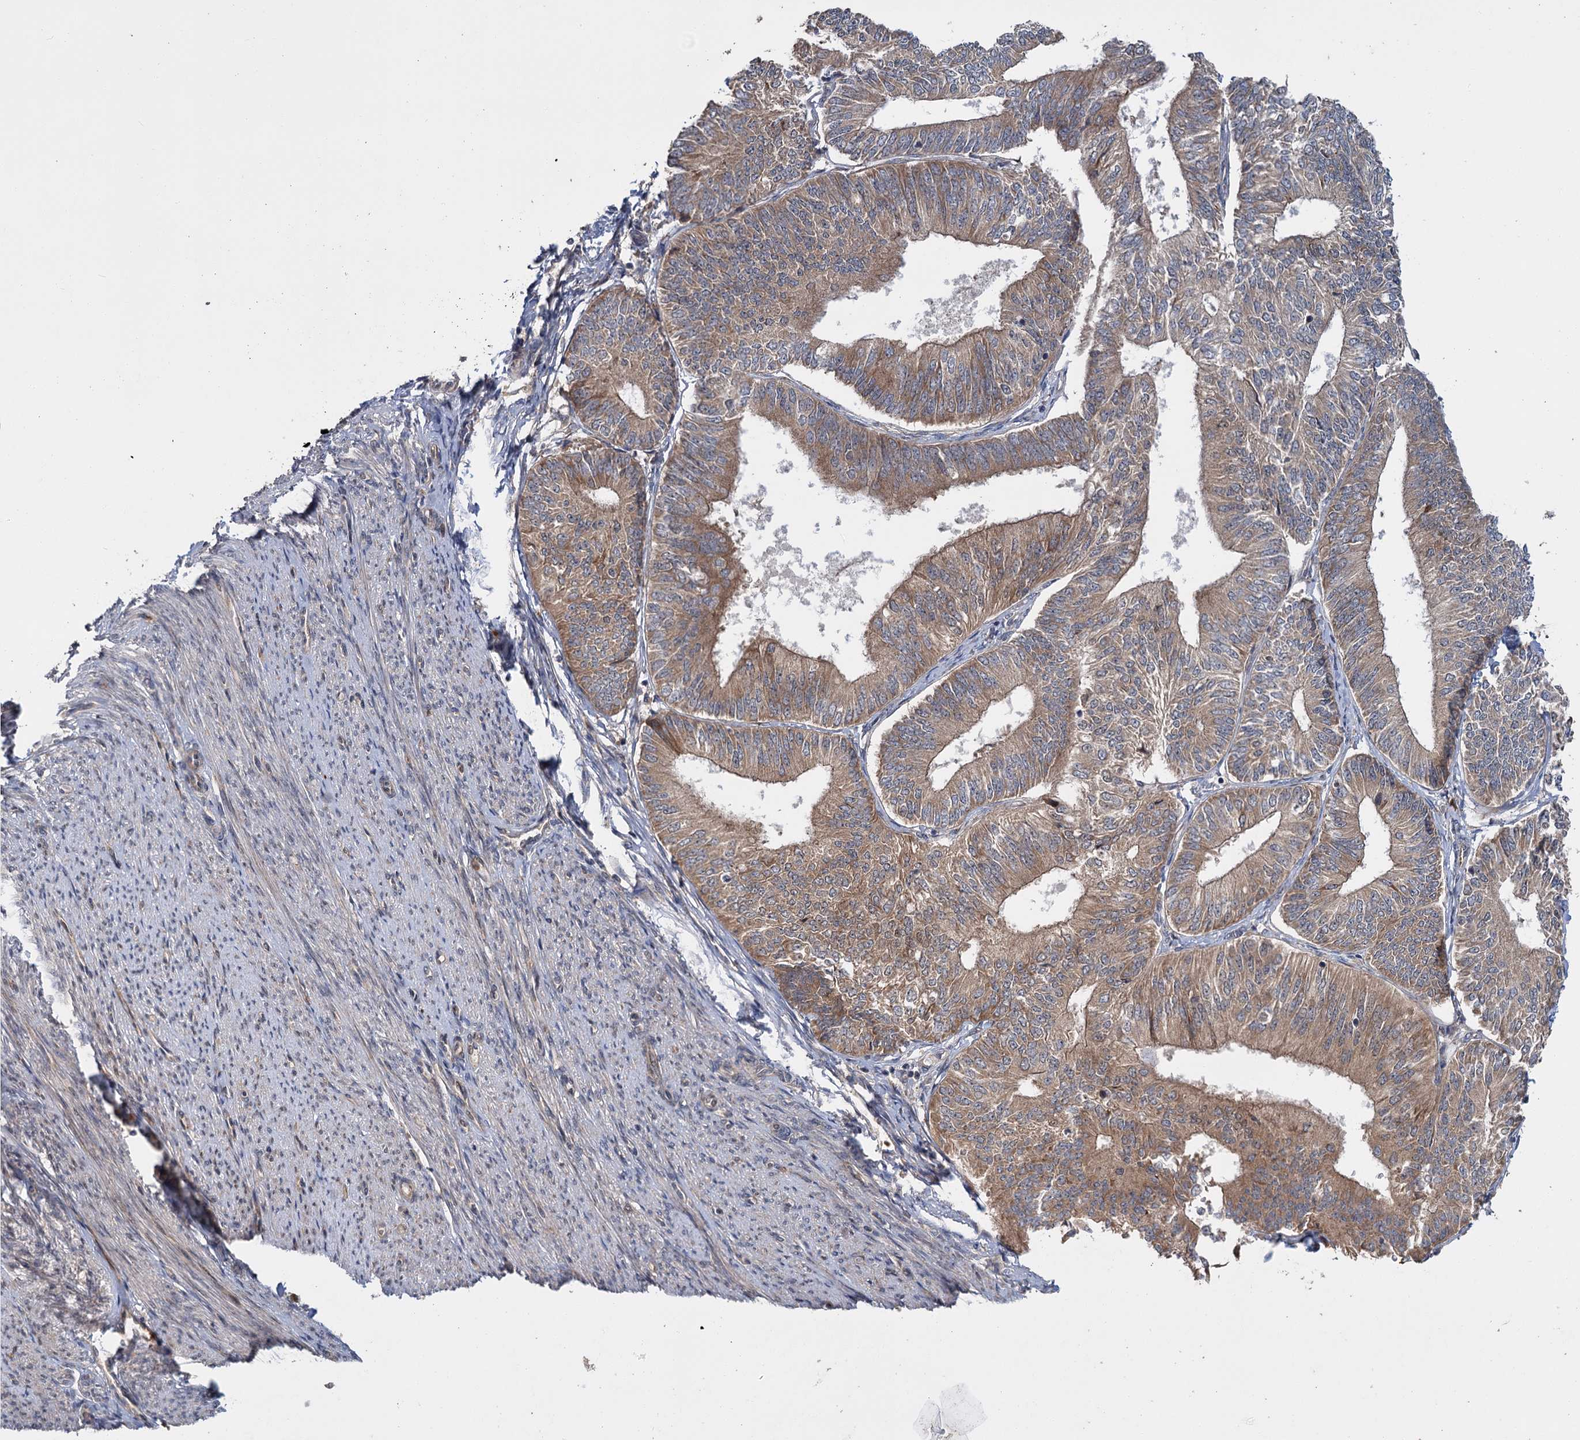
{"staining": {"intensity": "moderate", "quantity": ">75%", "location": "cytoplasmic/membranous"}, "tissue": "endometrial cancer", "cell_type": "Tumor cells", "image_type": "cancer", "snomed": [{"axis": "morphology", "description": "Adenocarcinoma, NOS"}, {"axis": "topography", "description": "Endometrium"}], "caption": "There is medium levels of moderate cytoplasmic/membranous expression in tumor cells of endometrial cancer, as demonstrated by immunohistochemical staining (brown color).", "gene": "KANSL2", "patient": {"sex": "female", "age": 58}}